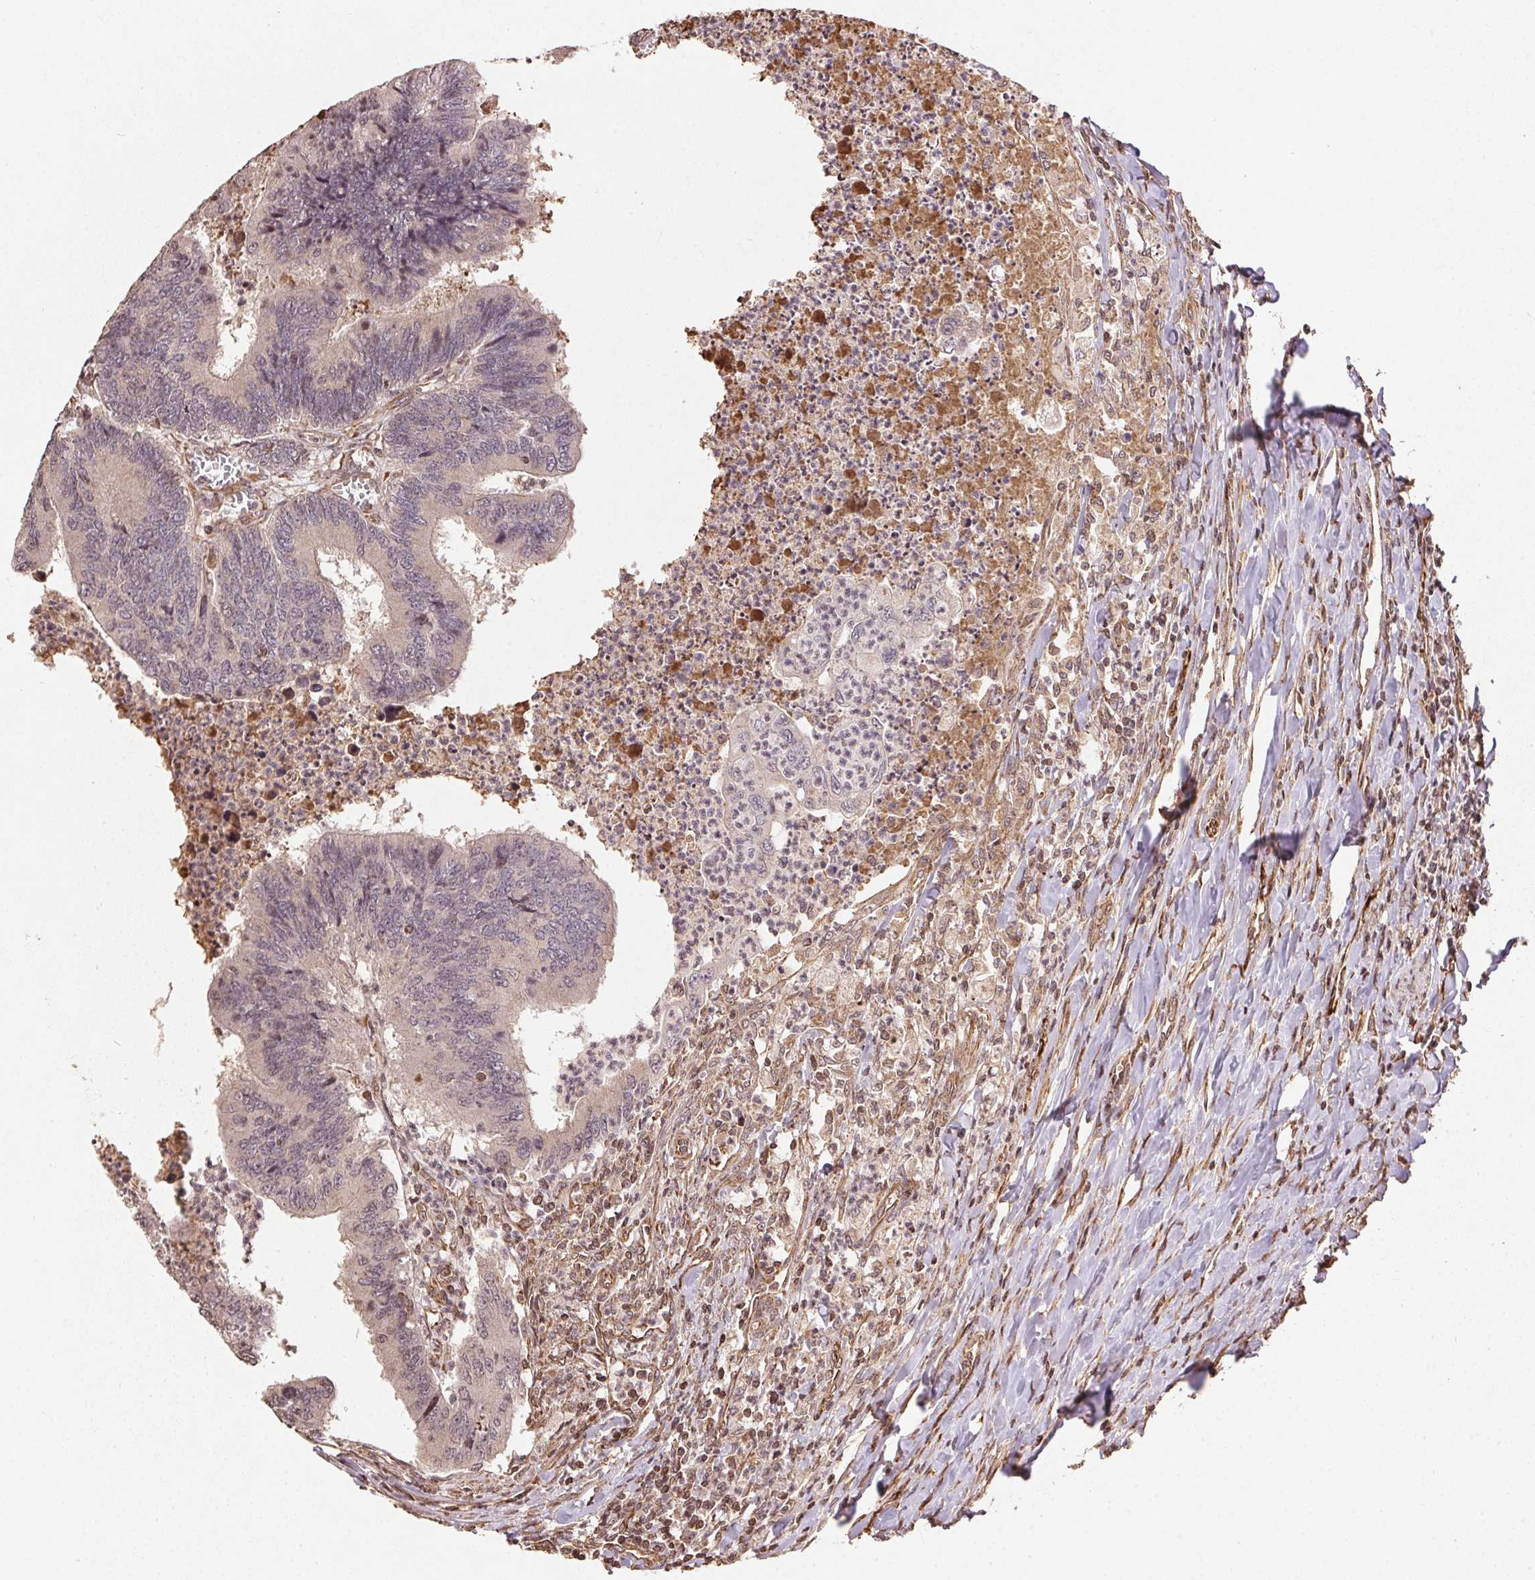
{"staining": {"intensity": "negative", "quantity": "none", "location": "none"}, "tissue": "colorectal cancer", "cell_type": "Tumor cells", "image_type": "cancer", "snomed": [{"axis": "morphology", "description": "Adenocarcinoma, NOS"}, {"axis": "topography", "description": "Colon"}], "caption": "This is a image of immunohistochemistry (IHC) staining of colorectal cancer (adenocarcinoma), which shows no expression in tumor cells.", "gene": "SPRED2", "patient": {"sex": "female", "age": 67}}